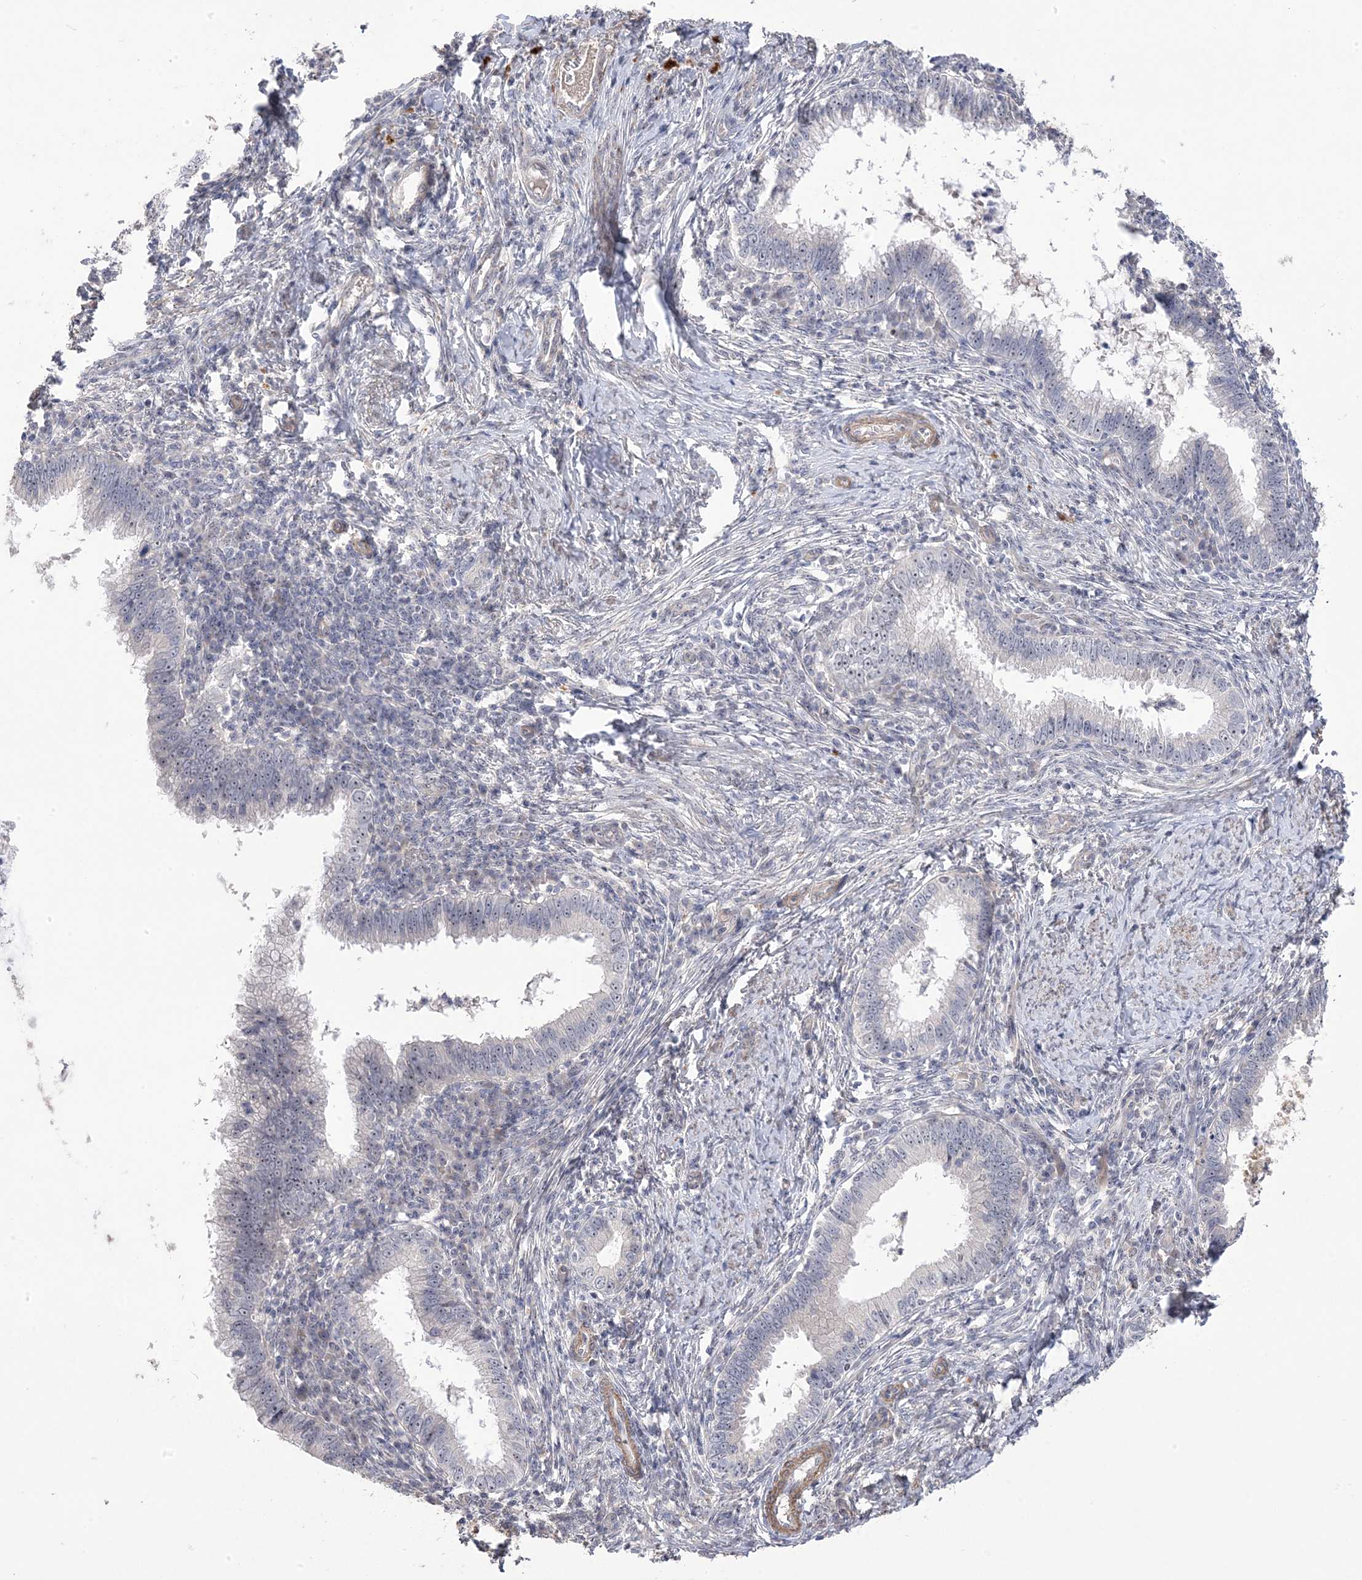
{"staining": {"intensity": "negative", "quantity": "none", "location": "none"}, "tissue": "cervical cancer", "cell_type": "Tumor cells", "image_type": "cancer", "snomed": [{"axis": "morphology", "description": "Adenocarcinoma, NOS"}, {"axis": "topography", "description": "Cervix"}], "caption": "Adenocarcinoma (cervical) was stained to show a protein in brown. There is no significant positivity in tumor cells. The staining is performed using DAB (3,3'-diaminobenzidine) brown chromogen with nuclei counter-stained in using hematoxylin.", "gene": "GTPBP6", "patient": {"sex": "female", "age": 36}}